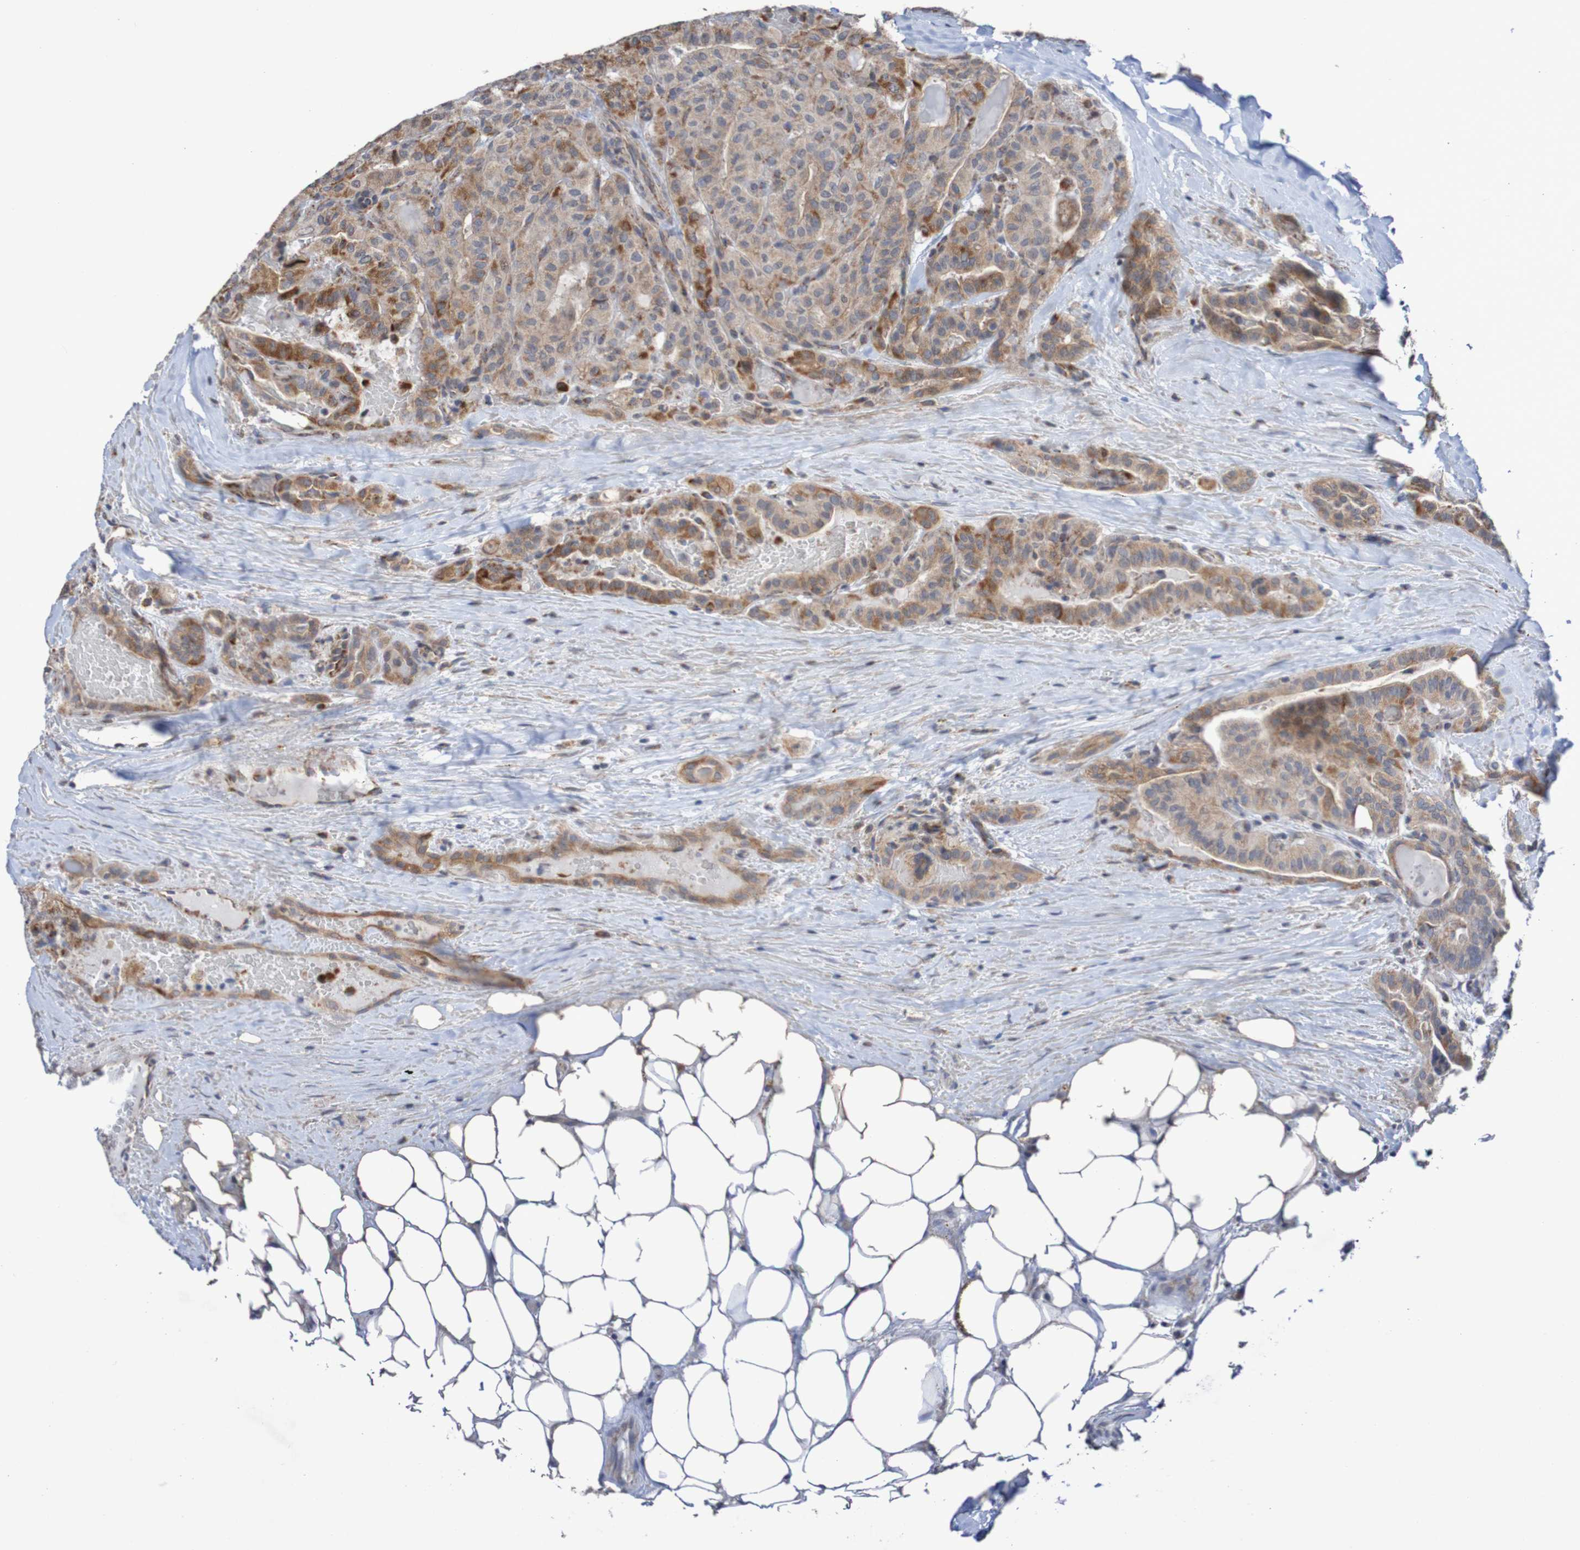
{"staining": {"intensity": "moderate", "quantity": ">75%", "location": "cytoplasmic/membranous"}, "tissue": "head and neck cancer", "cell_type": "Tumor cells", "image_type": "cancer", "snomed": [{"axis": "morphology", "description": "Squamous cell carcinoma, NOS"}, {"axis": "topography", "description": "Oral tissue"}, {"axis": "topography", "description": "Head-Neck"}], "caption": "An image of human head and neck squamous cell carcinoma stained for a protein reveals moderate cytoplasmic/membranous brown staining in tumor cells. The staining was performed using DAB to visualize the protein expression in brown, while the nuclei were stained in blue with hematoxylin (Magnification: 20x).", "gene": "DVL1", "patient": {"sex": "female", "age": 50}}